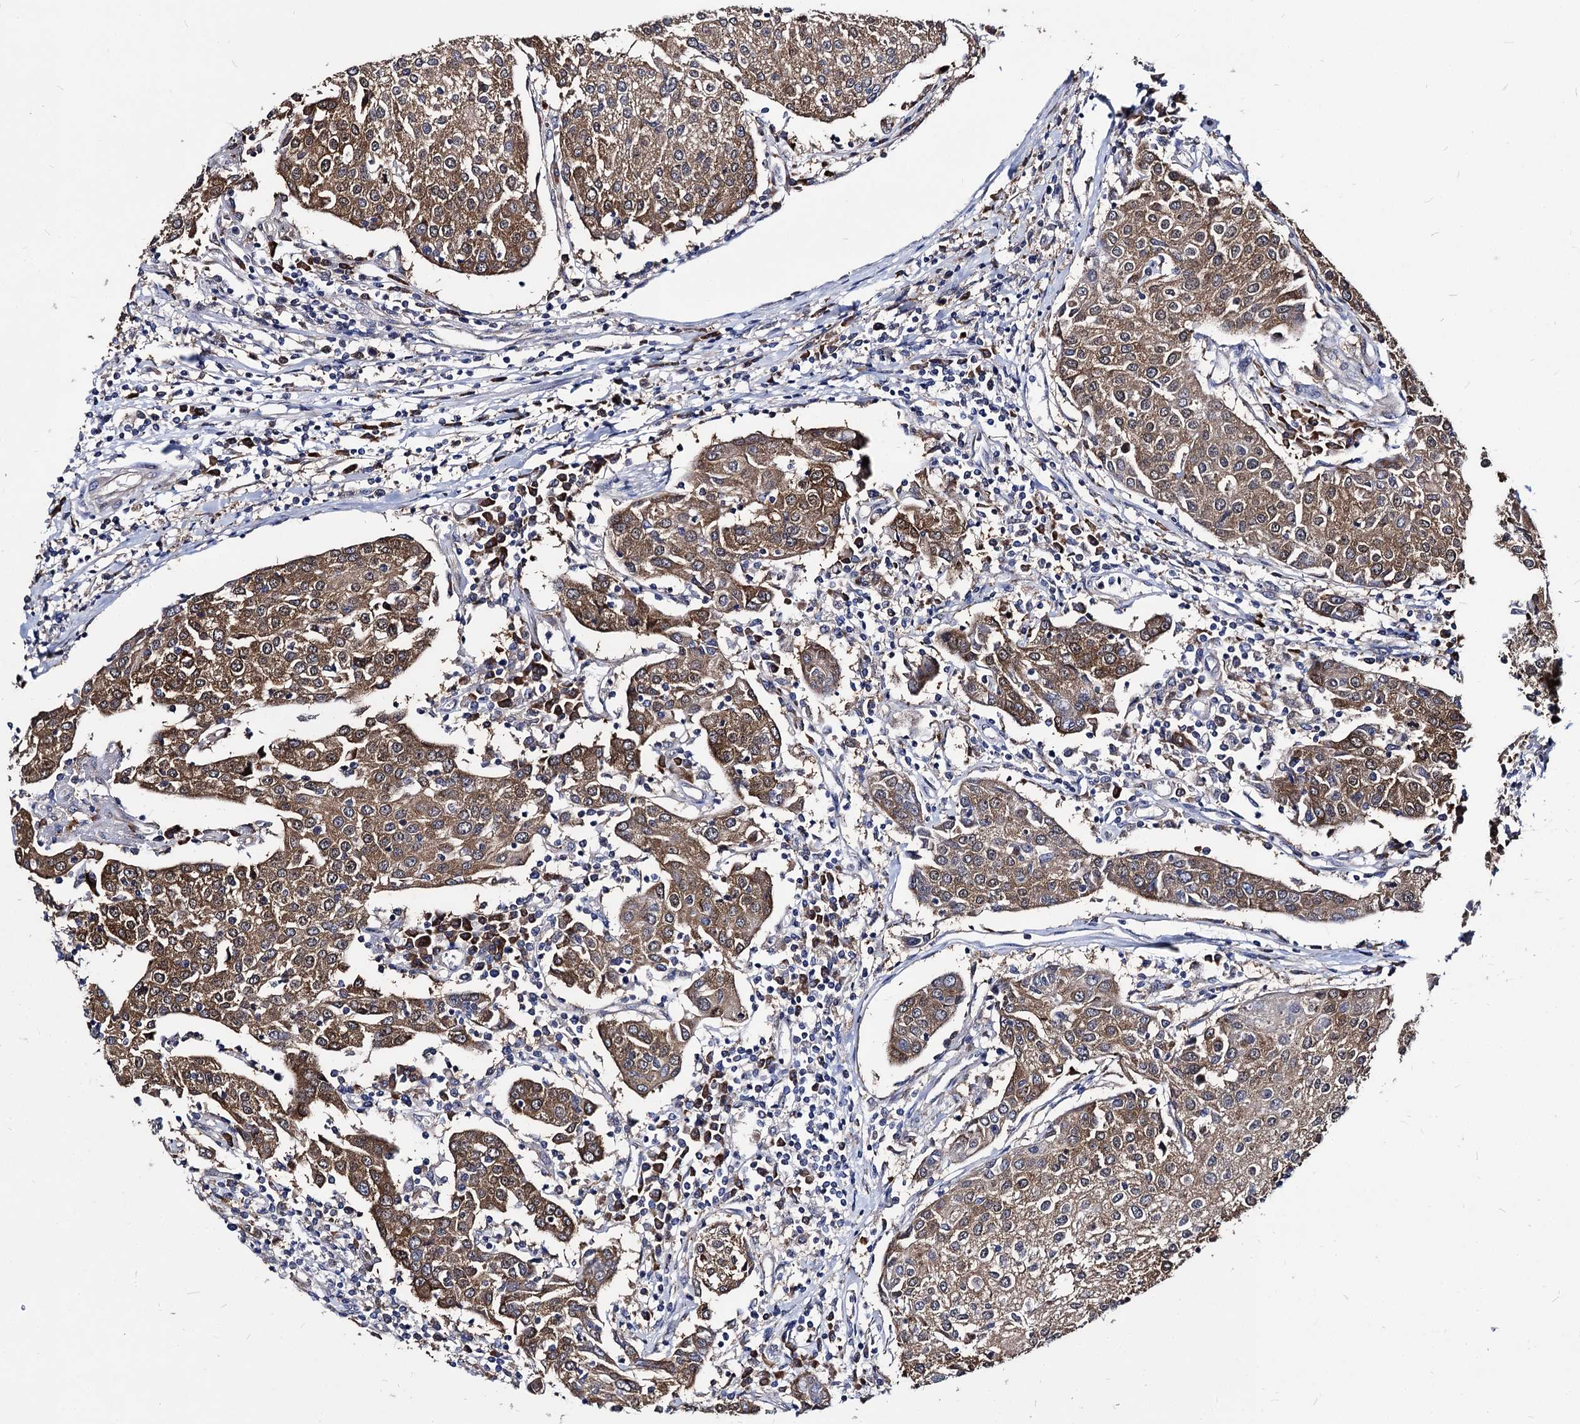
{"staining": {"intensity": "moderate", "quantity": ">75%", "location": "cytoplasmic/membranous"}, "tissue": "urothelial cancer", "cell_type": "Tumor cells", "image_type": "cancer", "snomed": [{"axis": "morphology", "description": "Urothelial carcinoma, High grade"}, {"axis": "topography", "description": "Urinary bladder"}], "caption": "This is an image of immunohistochemistry (IHC) staining of high-grade urothelial carcinoma, which shows moderate expression in the cytoplasmic/membranous of tumor cells.", "gene": "NME1", "patient": {"sex": "female", "age": 85}}